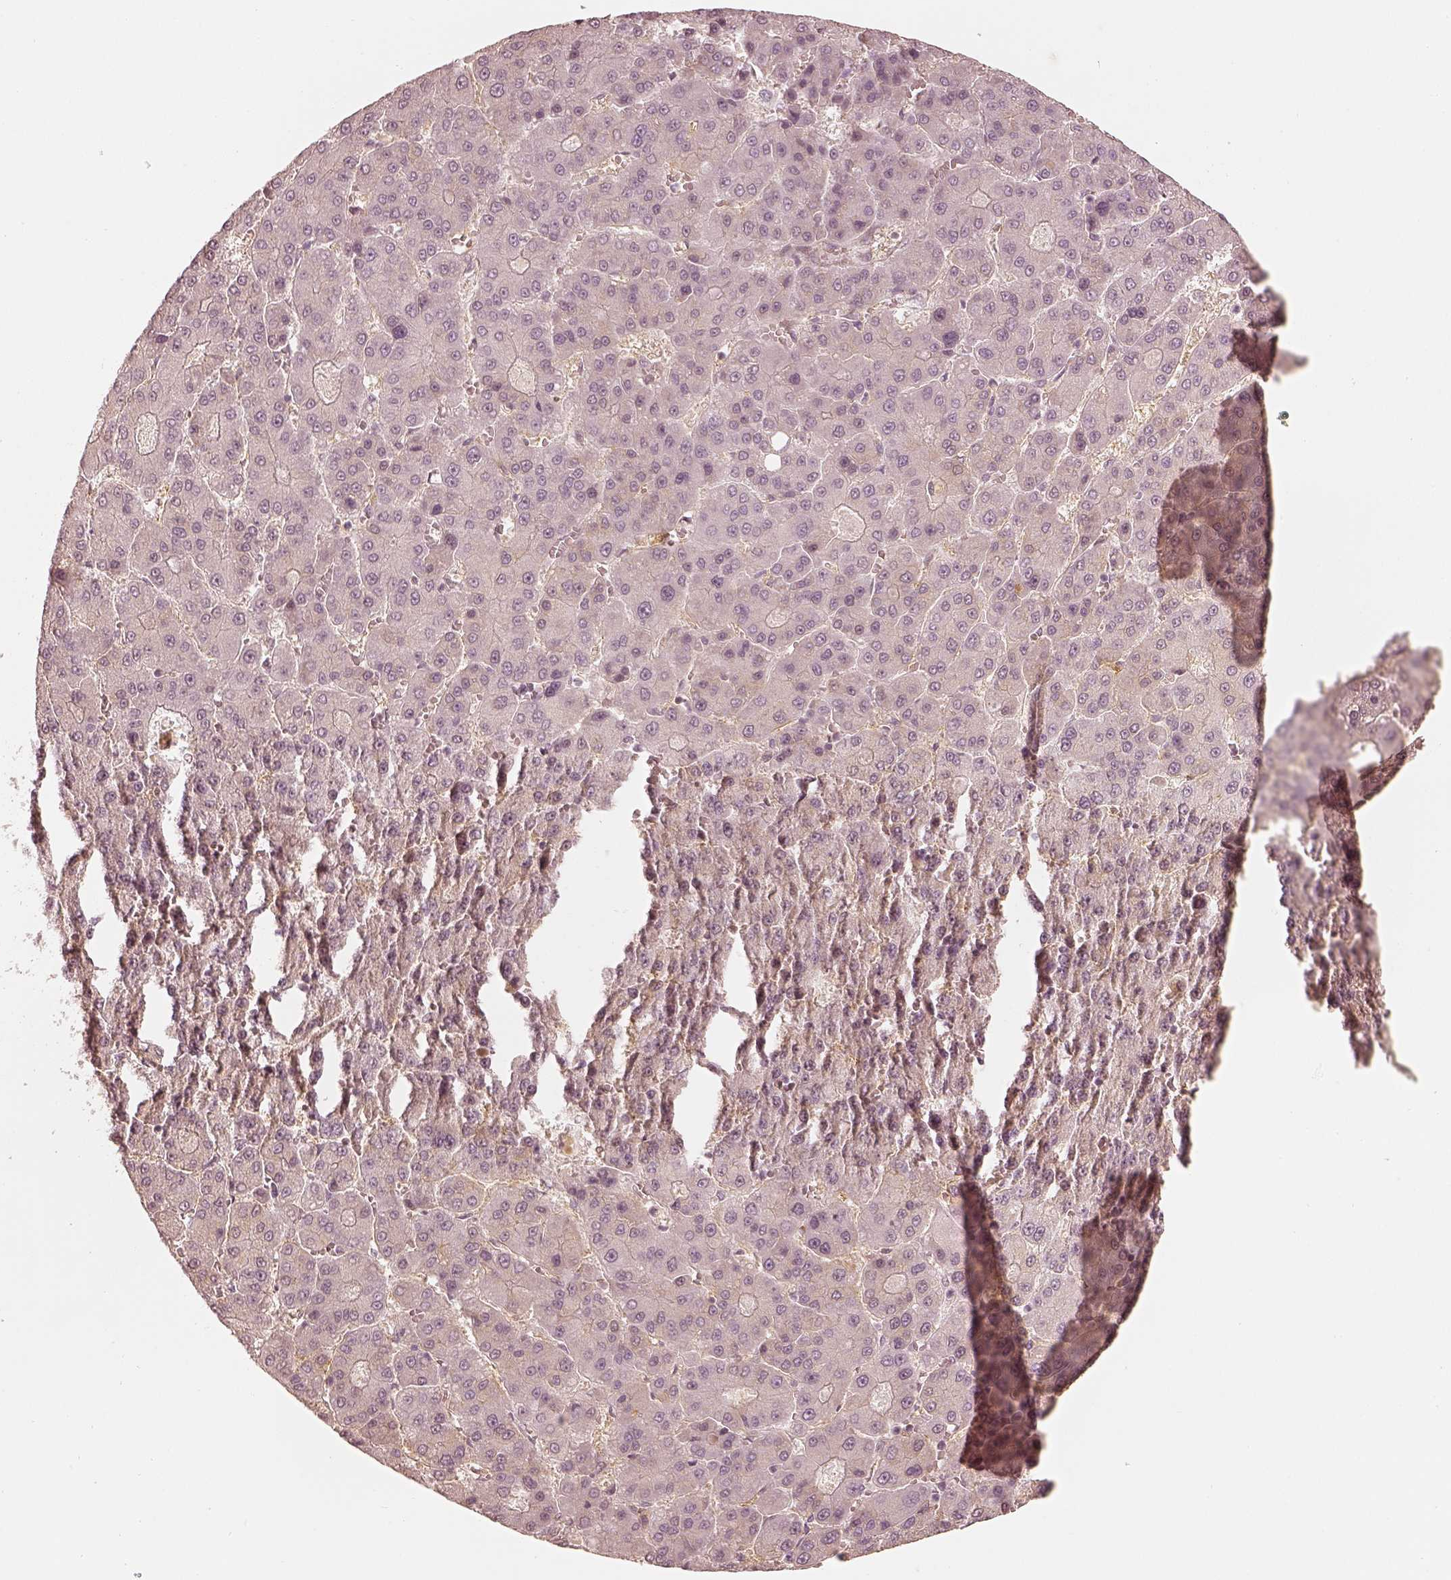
{"staining": {"intensity": "negative", "quantity": "none", "location": "none"}, "tissue": "liver cancer", "cell_type": "Tumor cells", "image_type": "cancer", "snomed": [{"axis": "morphology", "description": "Carcinoma, Hepatocellular, NOS"}, {"axis": "topography", "description": "Liver"}], "caption": "The photomicrograph demonstrates no staining of tumor cells in liver hepatocellular carcinoma.", "gene": "GORASP2", "patient": {"sex": "male", "age": 70}}